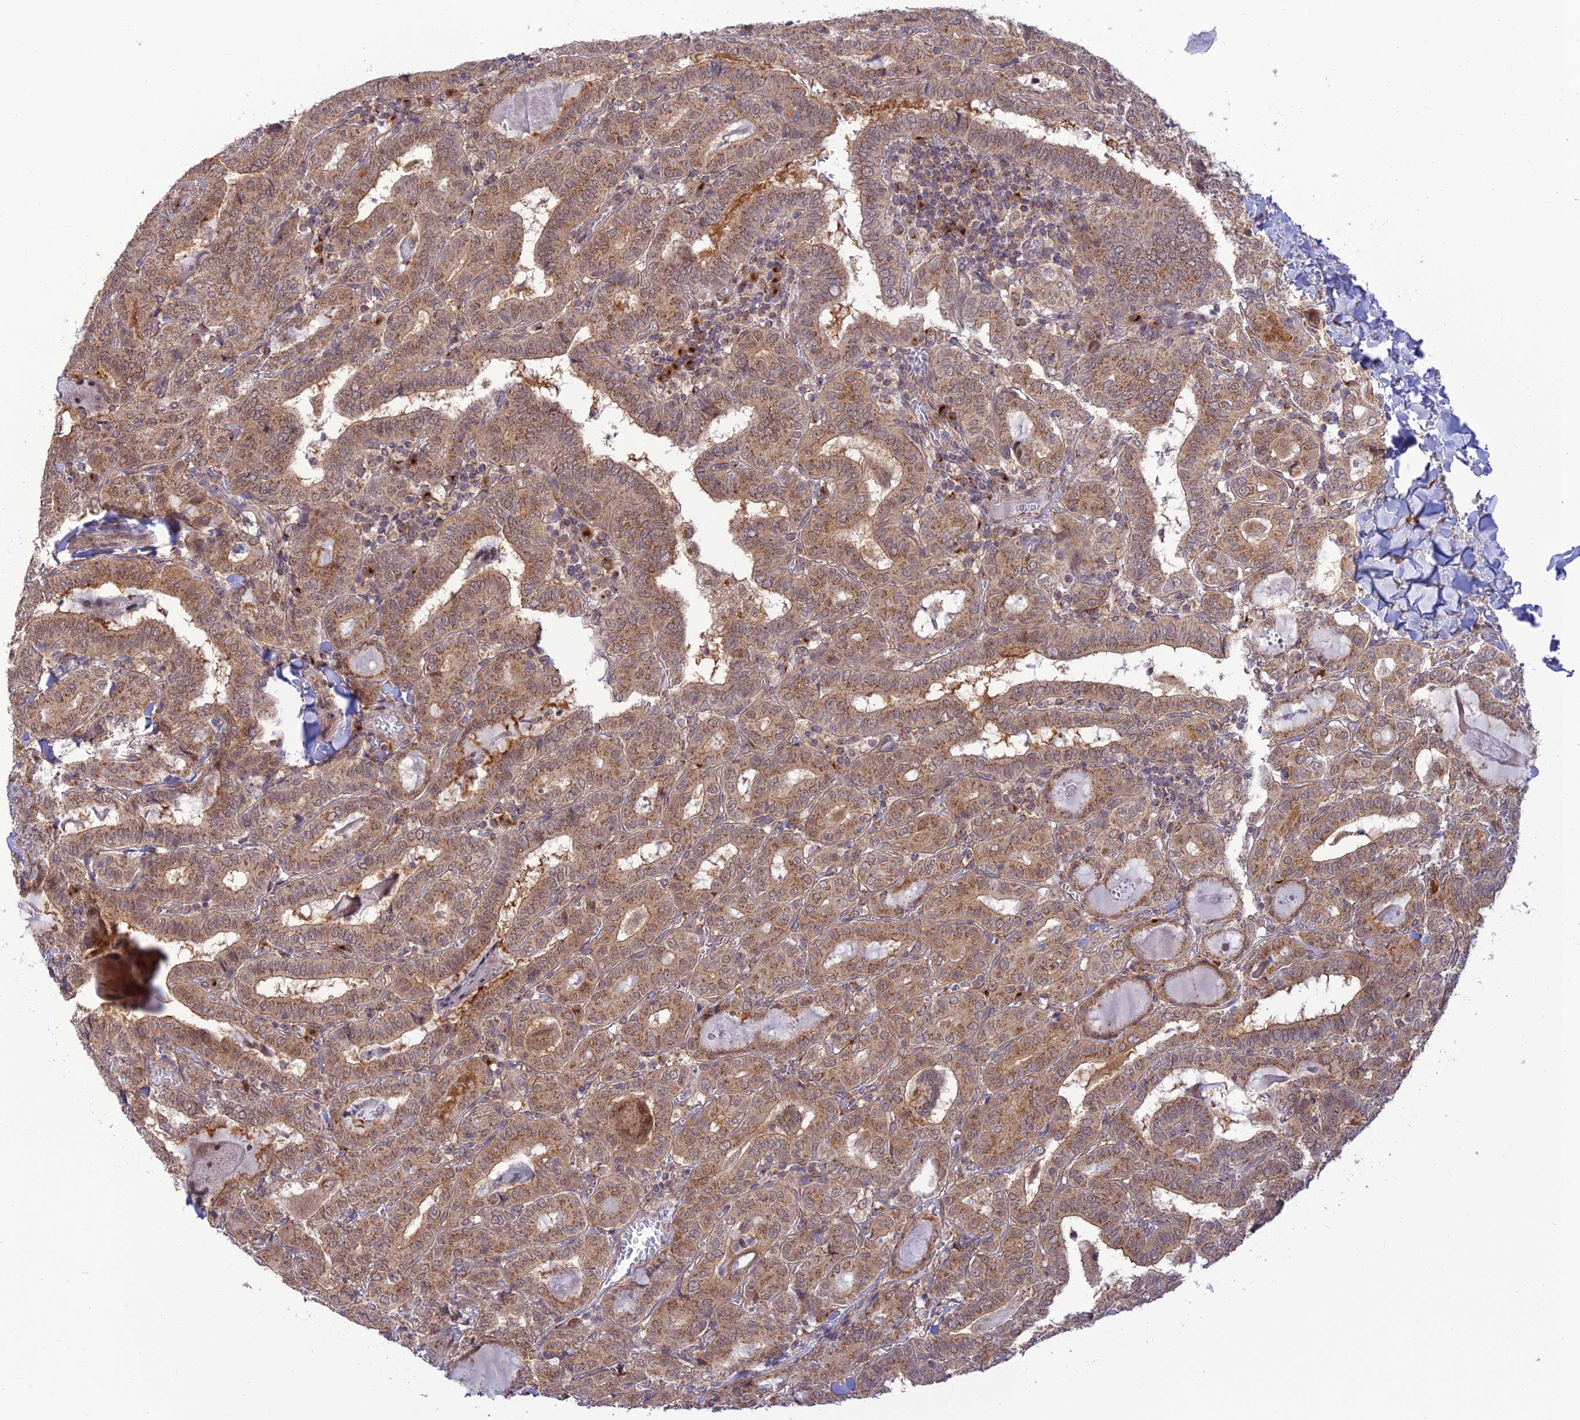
{"staining": {"intensity": "moderate", "quantity": ">75%", "location": "cytoplasmic/membranous"}, "tissue": "thyroid cancer", "cell_type": "Tumor cells", "image_type": "cancer", "snomed": [{"axis": "morphology", "description": "Papillary adenocarcinoma, NOS"}, {"axis": "topography", "description": "Thyroid gland"}], "caption": "A micrograph of human thyroid cancer (papillary adenocarcinoma) stained for a protein displays moderate cytoplasmic/membranous brown staining in tumor cells. (Brightfield microscopy of DAB IHC at high magnification).", "gene": "GOLGA3", "patient": {"sex": "female", "age": 72}}